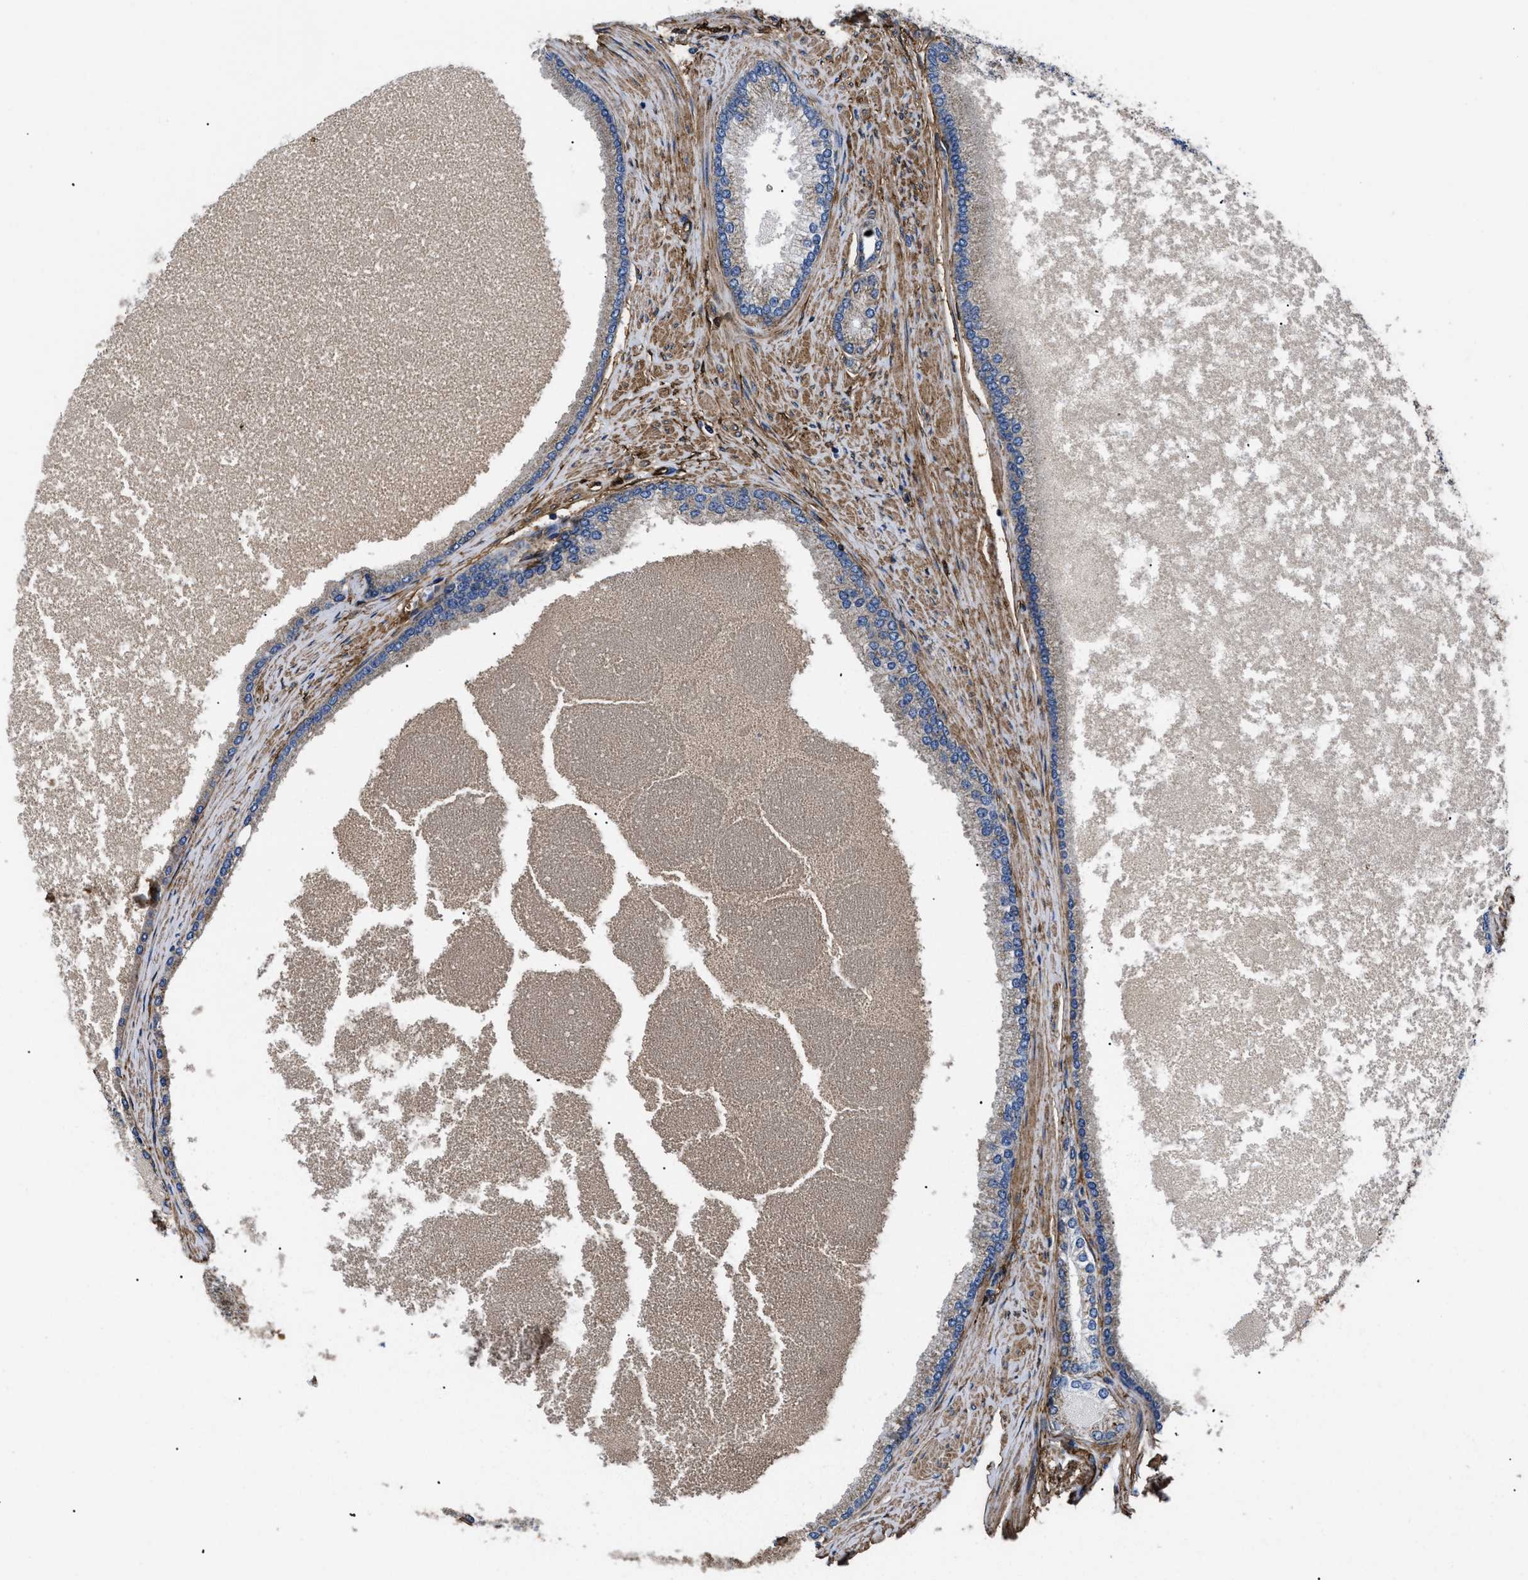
{"staining": {"intensity": "negative", "quantity": "none", "location": "none"}, "tissue": "prostate cancer", "cell_type": "Tumor cells", "image_type": "cancer", "snomed": [{"axis": "morphology", "description": "Adenocarcinoma, High grade"}, {"axis": "topography", "description": "Prostate"}], "caption": "This is an immunohistochemistry image of prostate high-grade adenocarcinoma. There is no positivity in tumor cells.", "gene": "NT5E", "patient": {"sex": "male", "age": 61}}